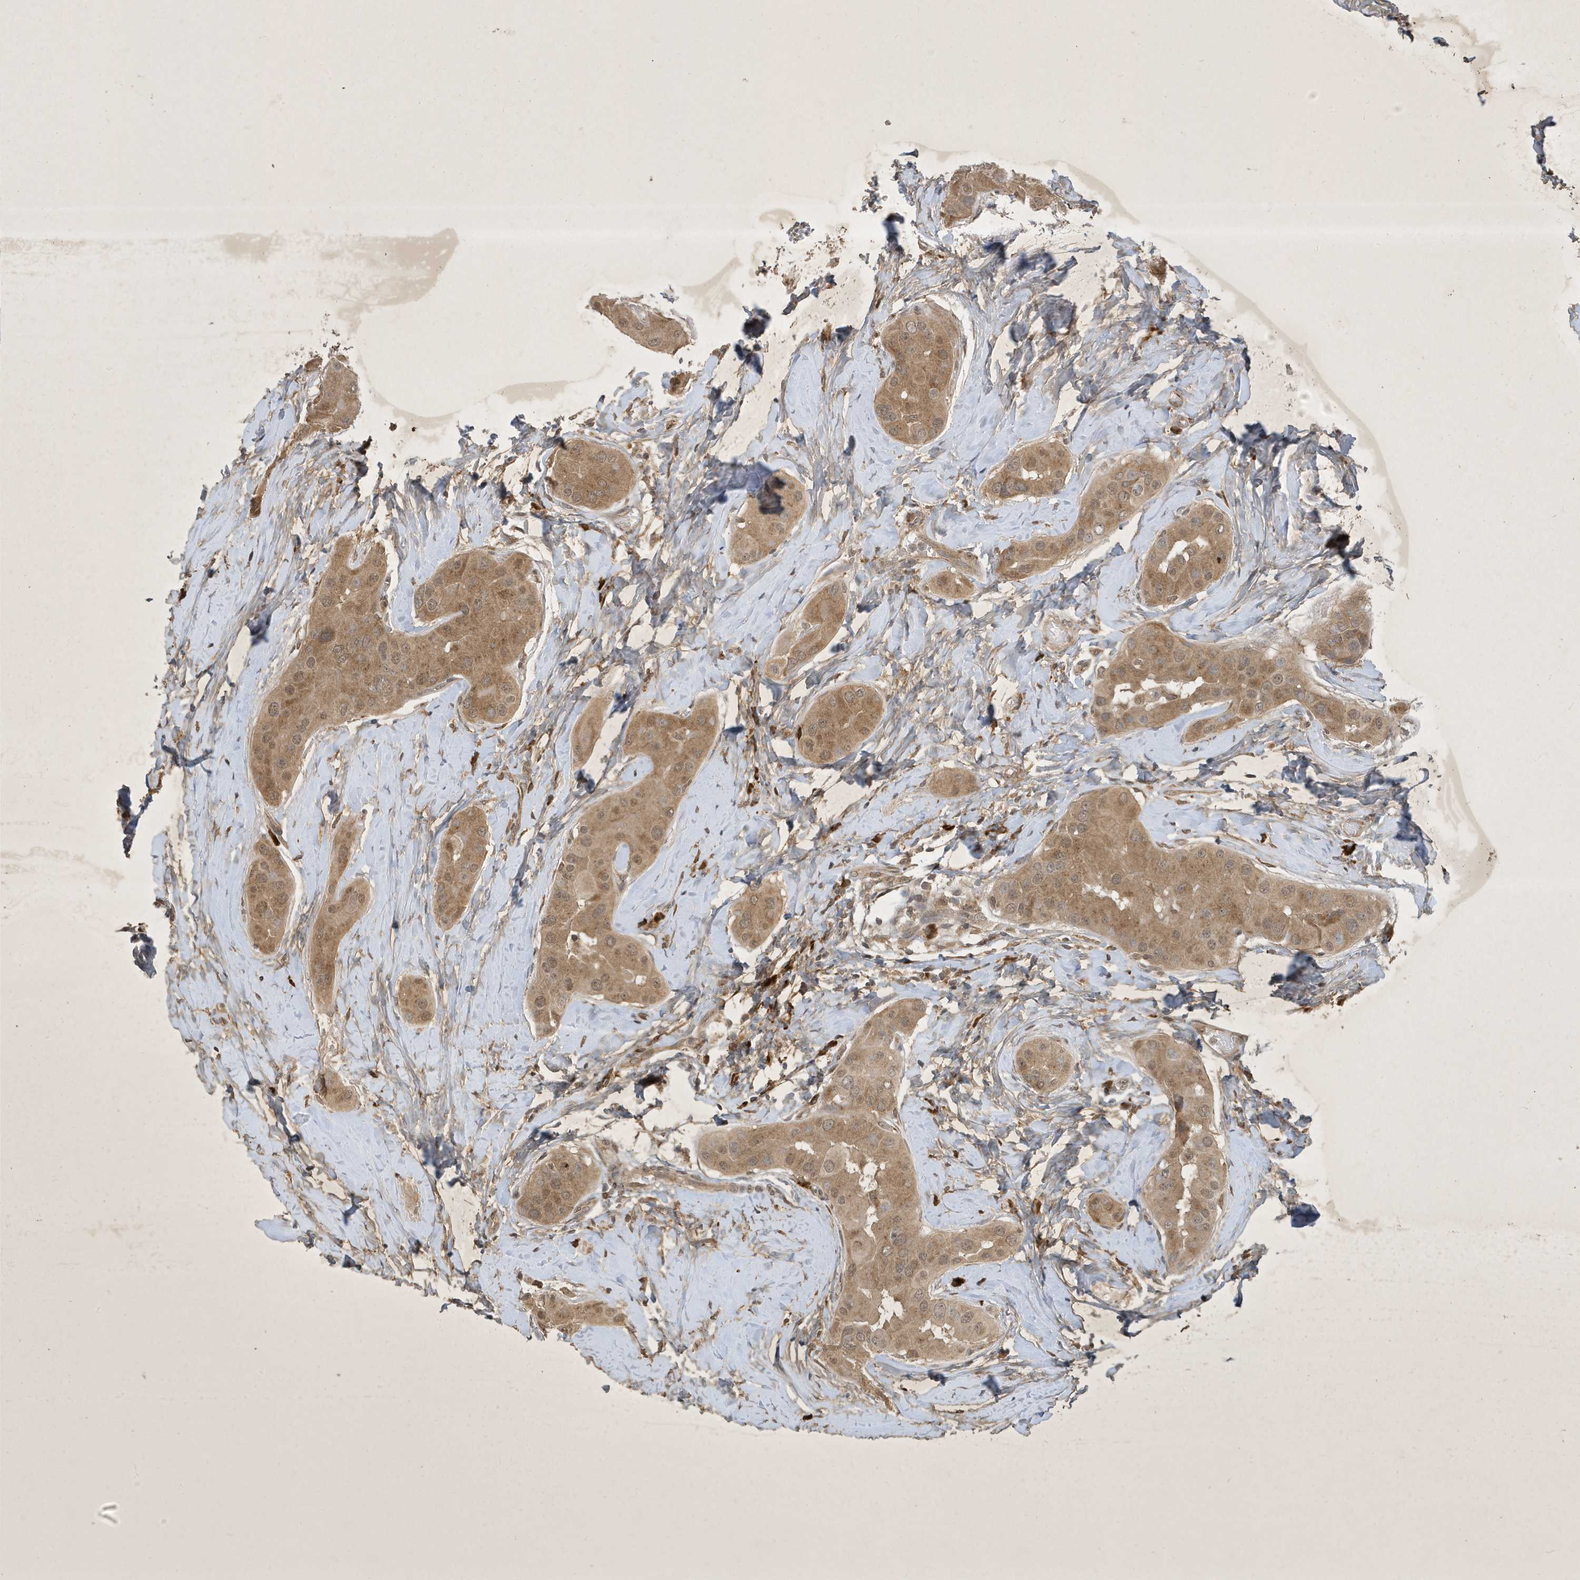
{"staining": {"intensity": "moderate", "quantity": ">75%", "location": "cytoplasmic/membranous,nuclear"}, "tissue": "thyroid cancer", "cell_type": "Tumor cells", "image_type": "cancer", "snomed": [{"axis": "morphology", "description": "Papillary adenocarcinoma, NOS"}, {"axis": "topography", "description": "Thyroid gland"}], "caption": "A brown stain labels moderate cytoplasmic/membranous and nuclear positivity of a protein in human thyroid cancer tumor cells.", "gene": "STX10", "patient": {"sex": "male", "age": 33}}